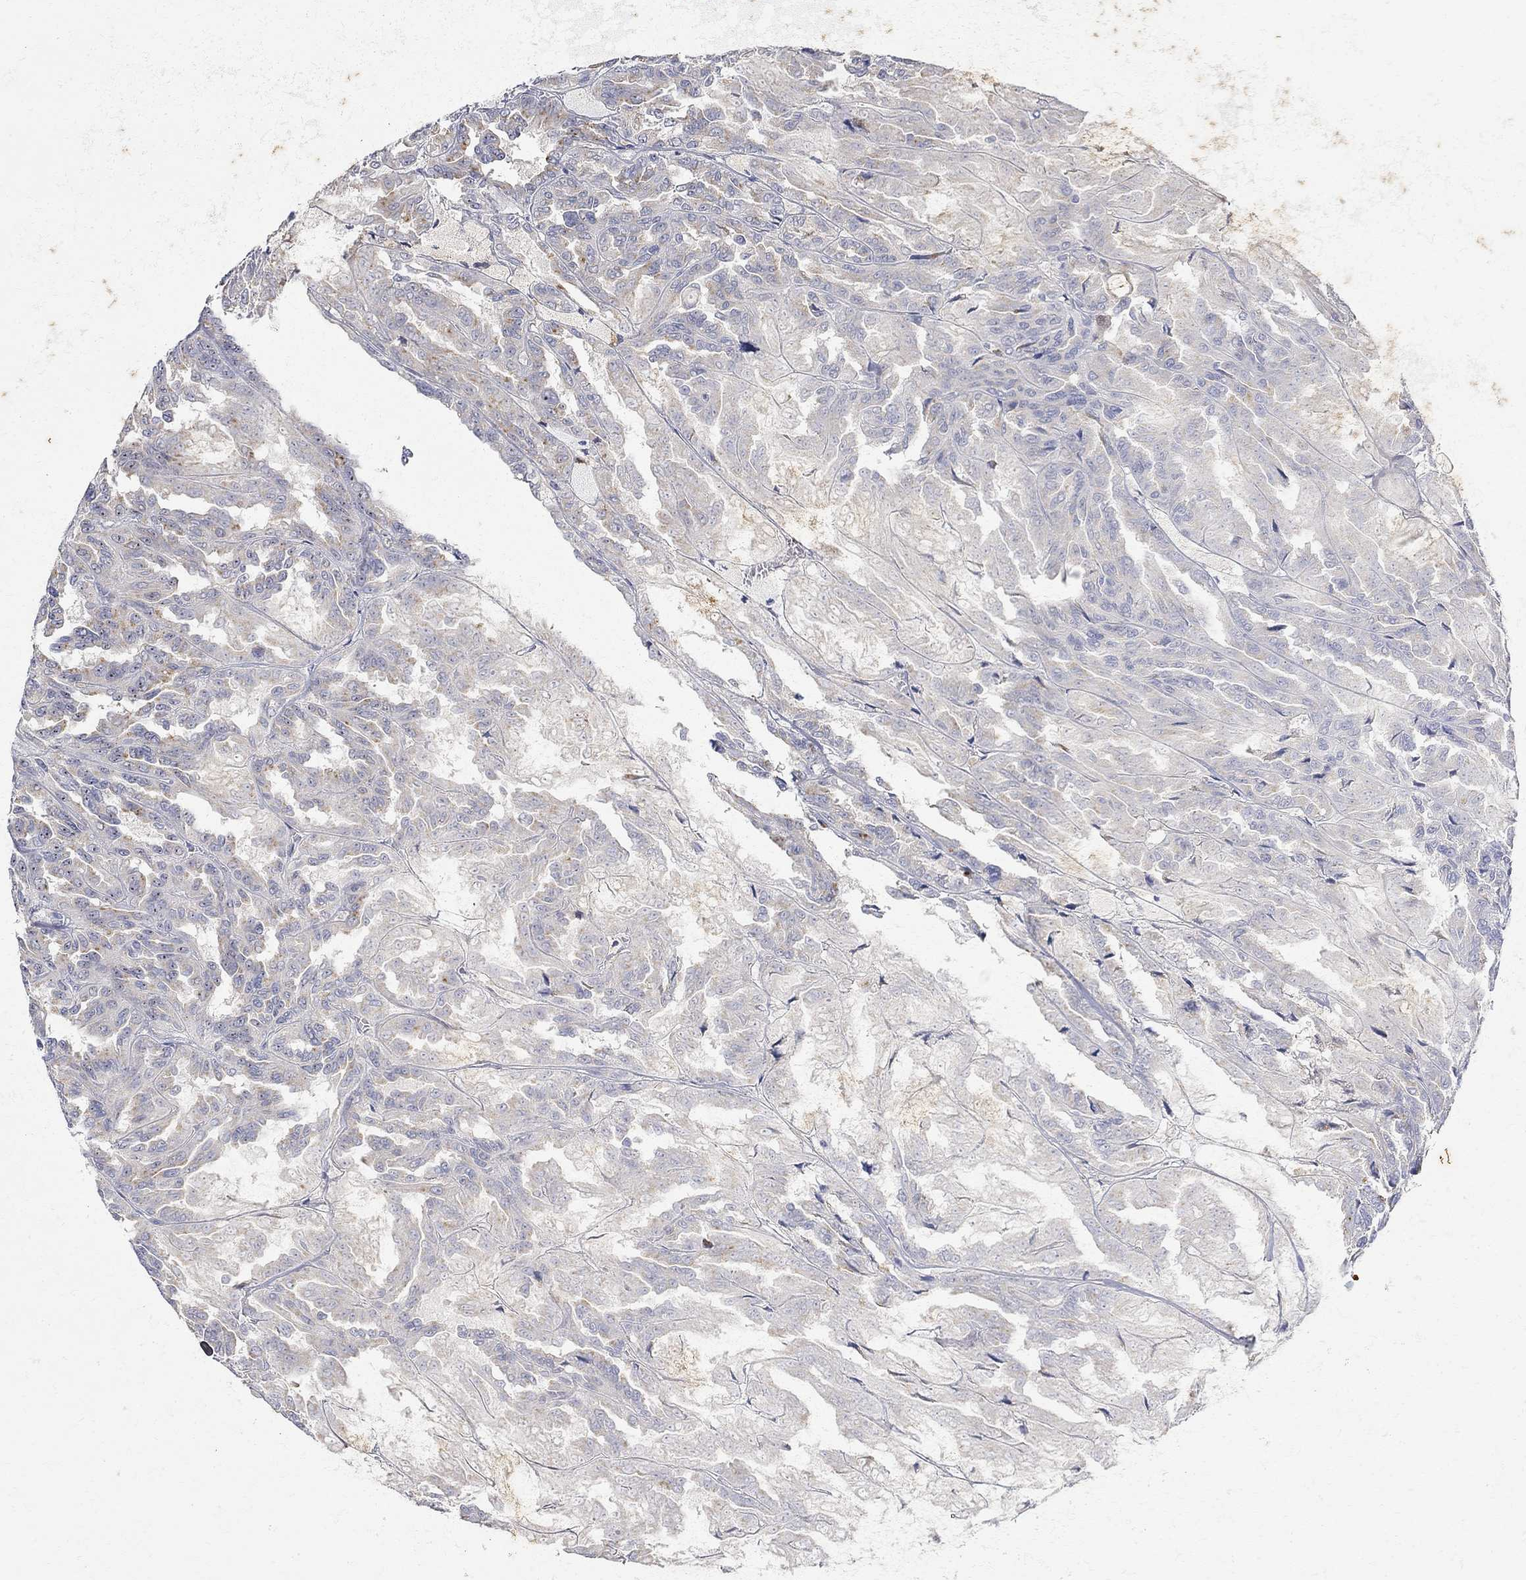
{"staining": {"intensity": "negative", "quantity": "none", "location": "none"}, "tissue": "renal cancer", "cell_type": "Tumor cells", "image_type": "cancer", "snomed": [{"axis": "morphology", "description": "Adenocarcinoma, NOS"}, {"axis": "topography", "description": "Kidney"}], "caption": "Immunohistochemistry micrograph of neoplastic tissue: renal adenocarcinoma stained with DAB demonstrates no significant protein staining in tumor cells.", "gene": "FNDC5", "patient": {"sex": "male", "age": 79}}